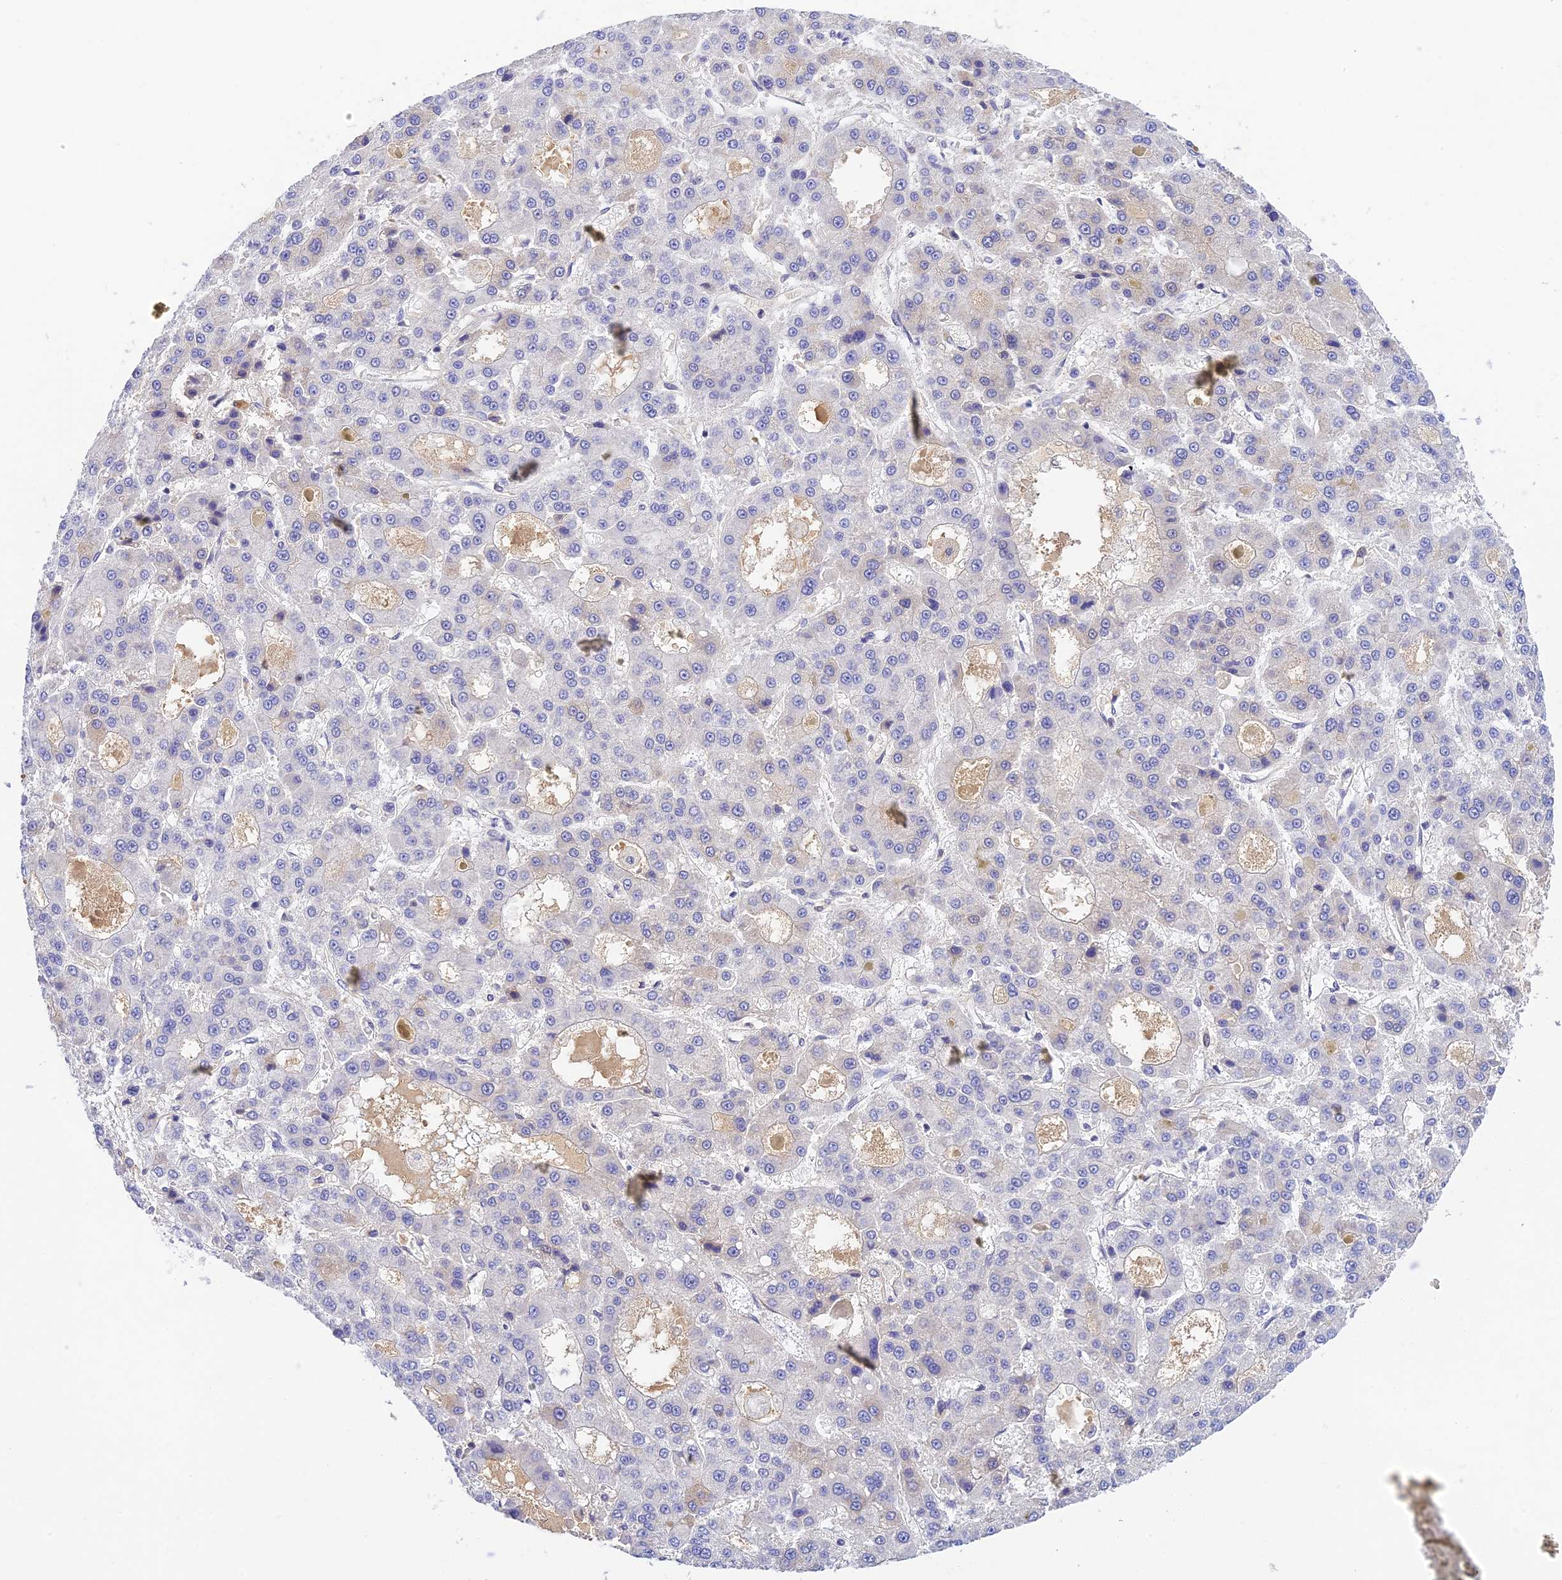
{"staining": {"intensity": "negative", "quantity": "none", "location": "none"}, "tissue": "liver cancer", "cell_type": "Tumor cells", "image_type": "cancer", "snomed": [{"axis": "morphology", "description": "Carcinoma, Hepatocellular, NOS"}, {"axis": "topography", "description": "Liver"}], "caption": "High power microscopy histopathology image of an IHC histopathology image of liver cancer, revealing no significant staining in tumor cells.", "gene": "THAP11", "patient": {"sex": "male", "age": 70}}